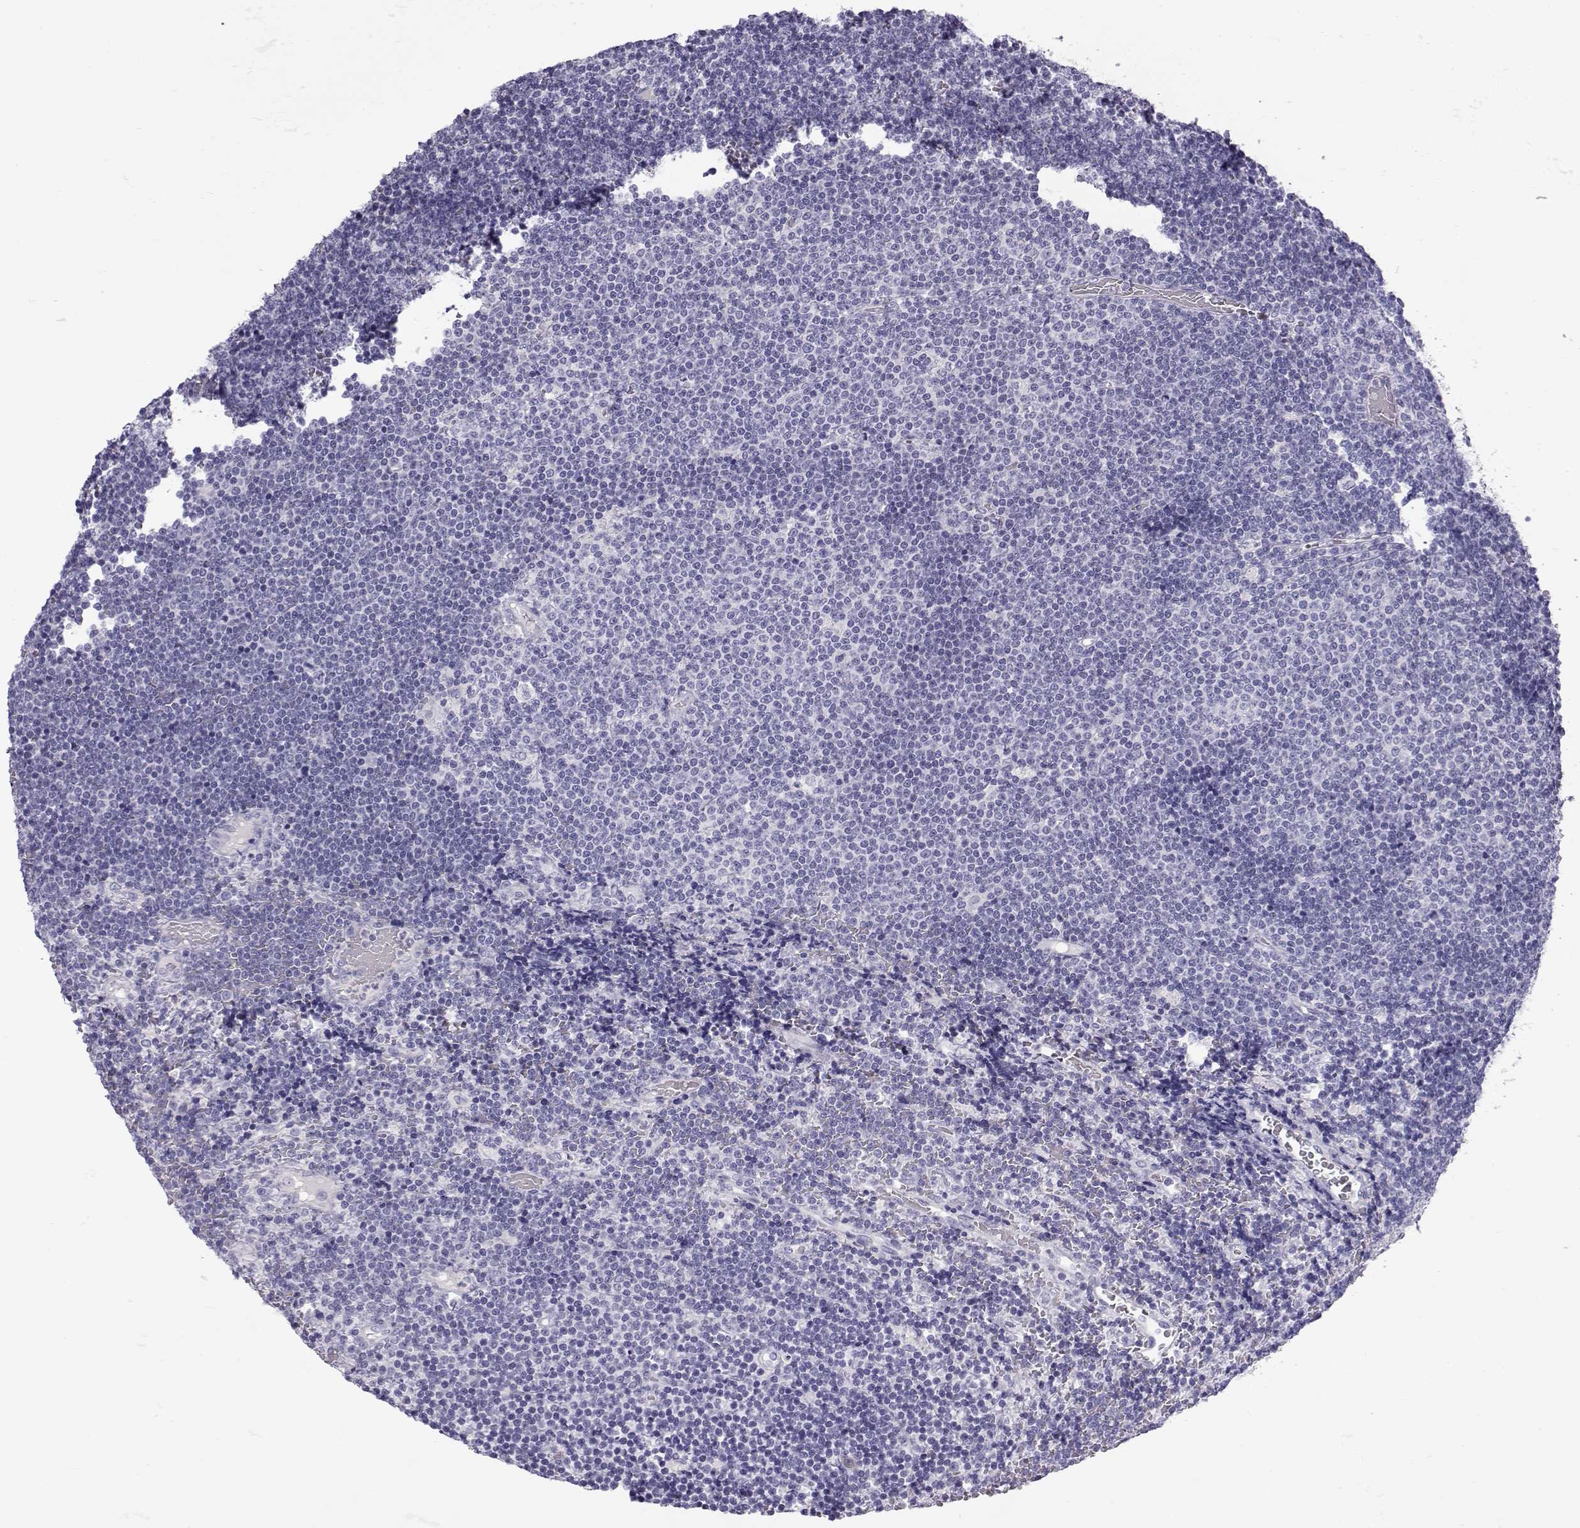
{"staining": {"intensity": "negative", "quantity": "none", "location": "none"}, "tissue": "lymphoma", "cell_type": "Tumor cells", "image_type": "cancer", "snomed": [{"axis": "morphology", "description": "Malignant lymphoma, non-Hodgkin's type, Low grade"}, {"axis": "topography", "description": "Brain"}], "caption": "Tumor cells are negative for protein expression in human low-grade malignant lymphoma, non-Hodgkin's type.", "gene": "GPR26", "patient": {"sex": "female", "age": 66}}